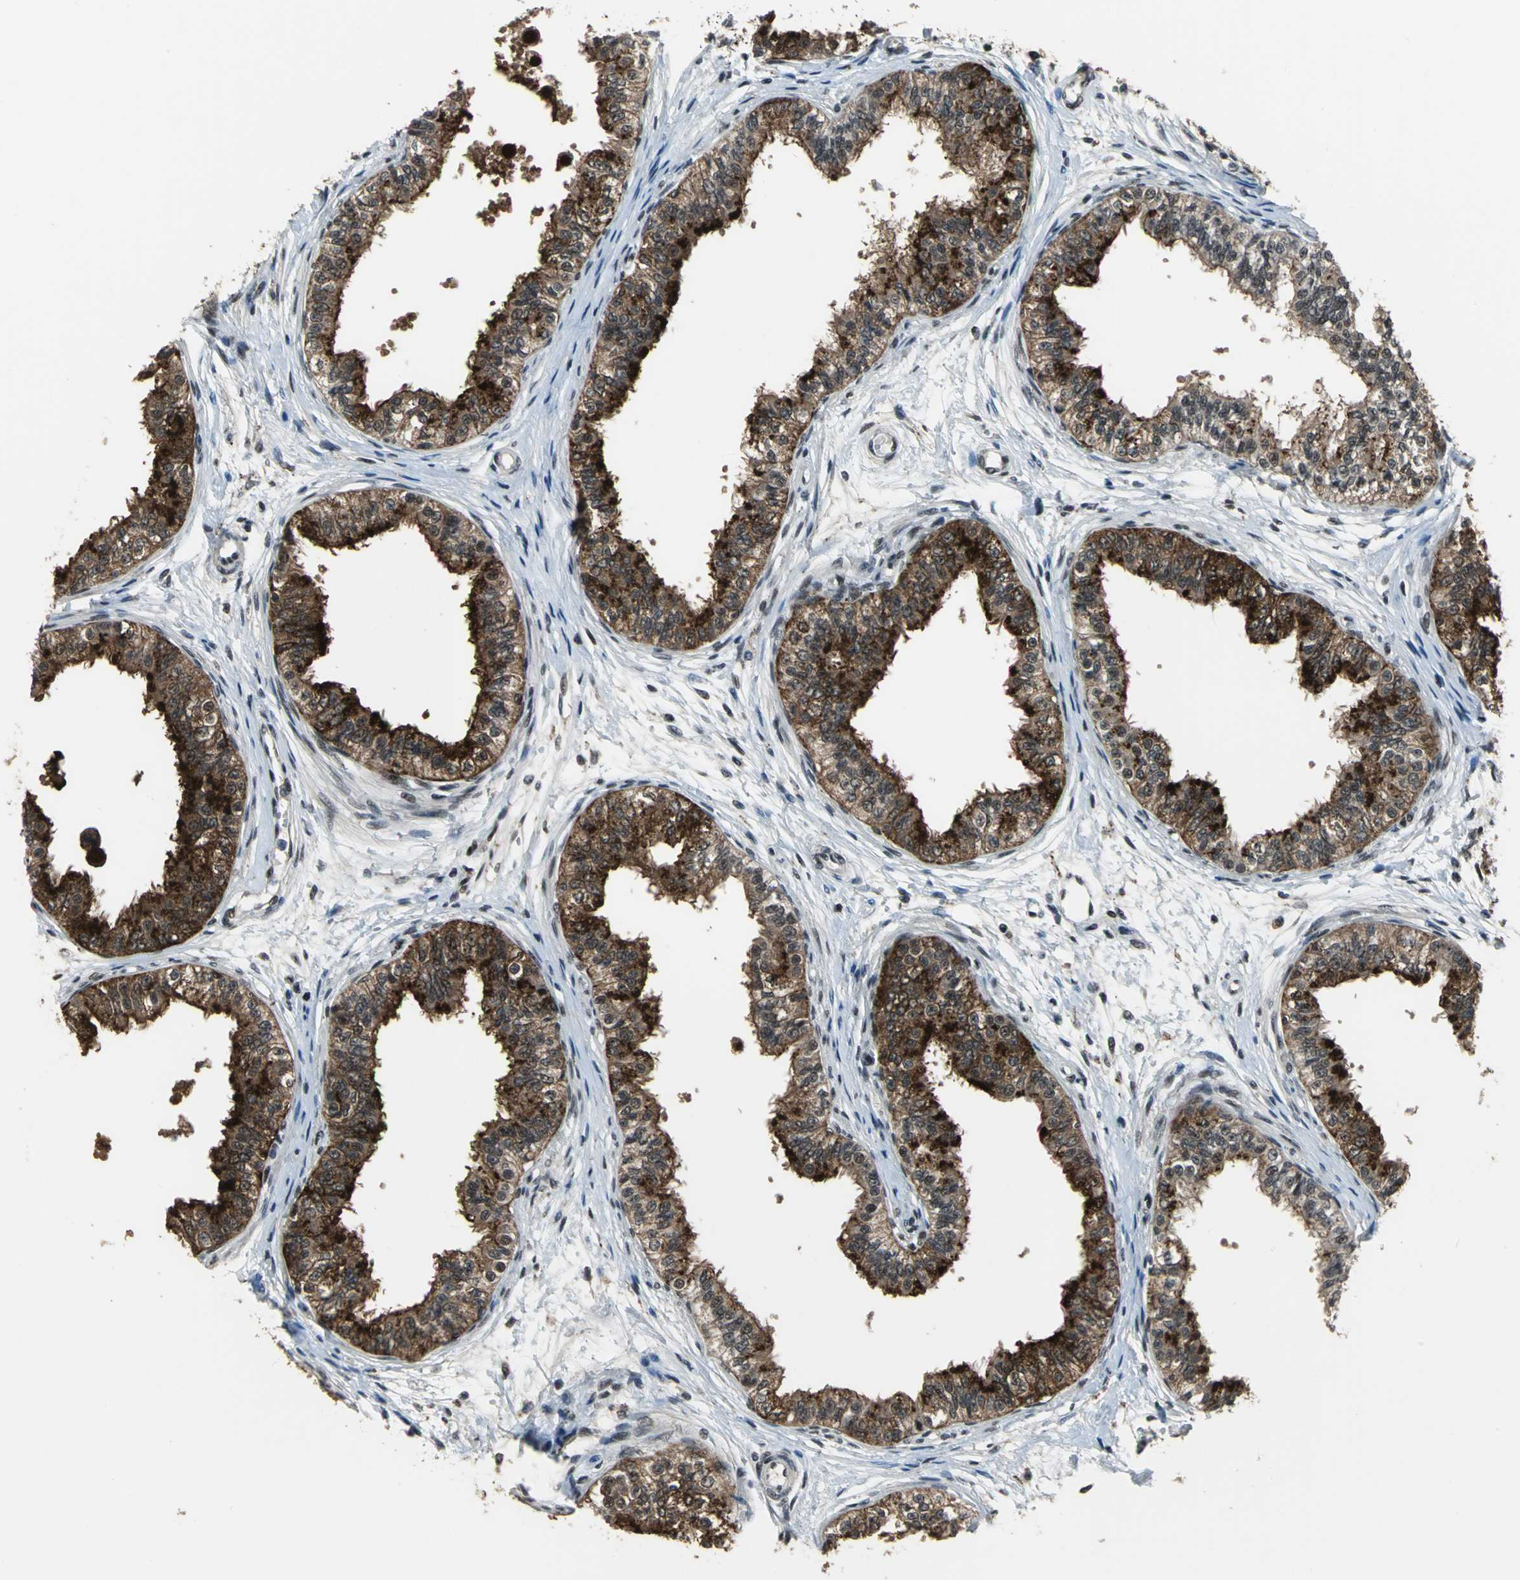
{"staining": {"intensity": "strong", "quantity": ">75%", "location": "cytoplasmic/membranous,nuclear"}, "tissue": "epididymis", "cell_type": "Glandular cells", "image_type": "normal", "snomed": [{"axis": "morphology", "description": "Normal tissue, NOS"}, {"axis": "morphology", "description": "Adenocarcinoma, metastatic, NOS"}, {"axis": "topography", "description": "Testis"}, {"axis": "topography", "description": "Epididymis"}], "caption": "The micrograph demonstrates immunohistochemical staining of unremarkable epididymis. There is strong cytoplasmic/membranous,nuclear expression is identified in approximately >75% of glandular cells.", "gene": "ELF2", "patient": {"sex": "male", "age": 26}}